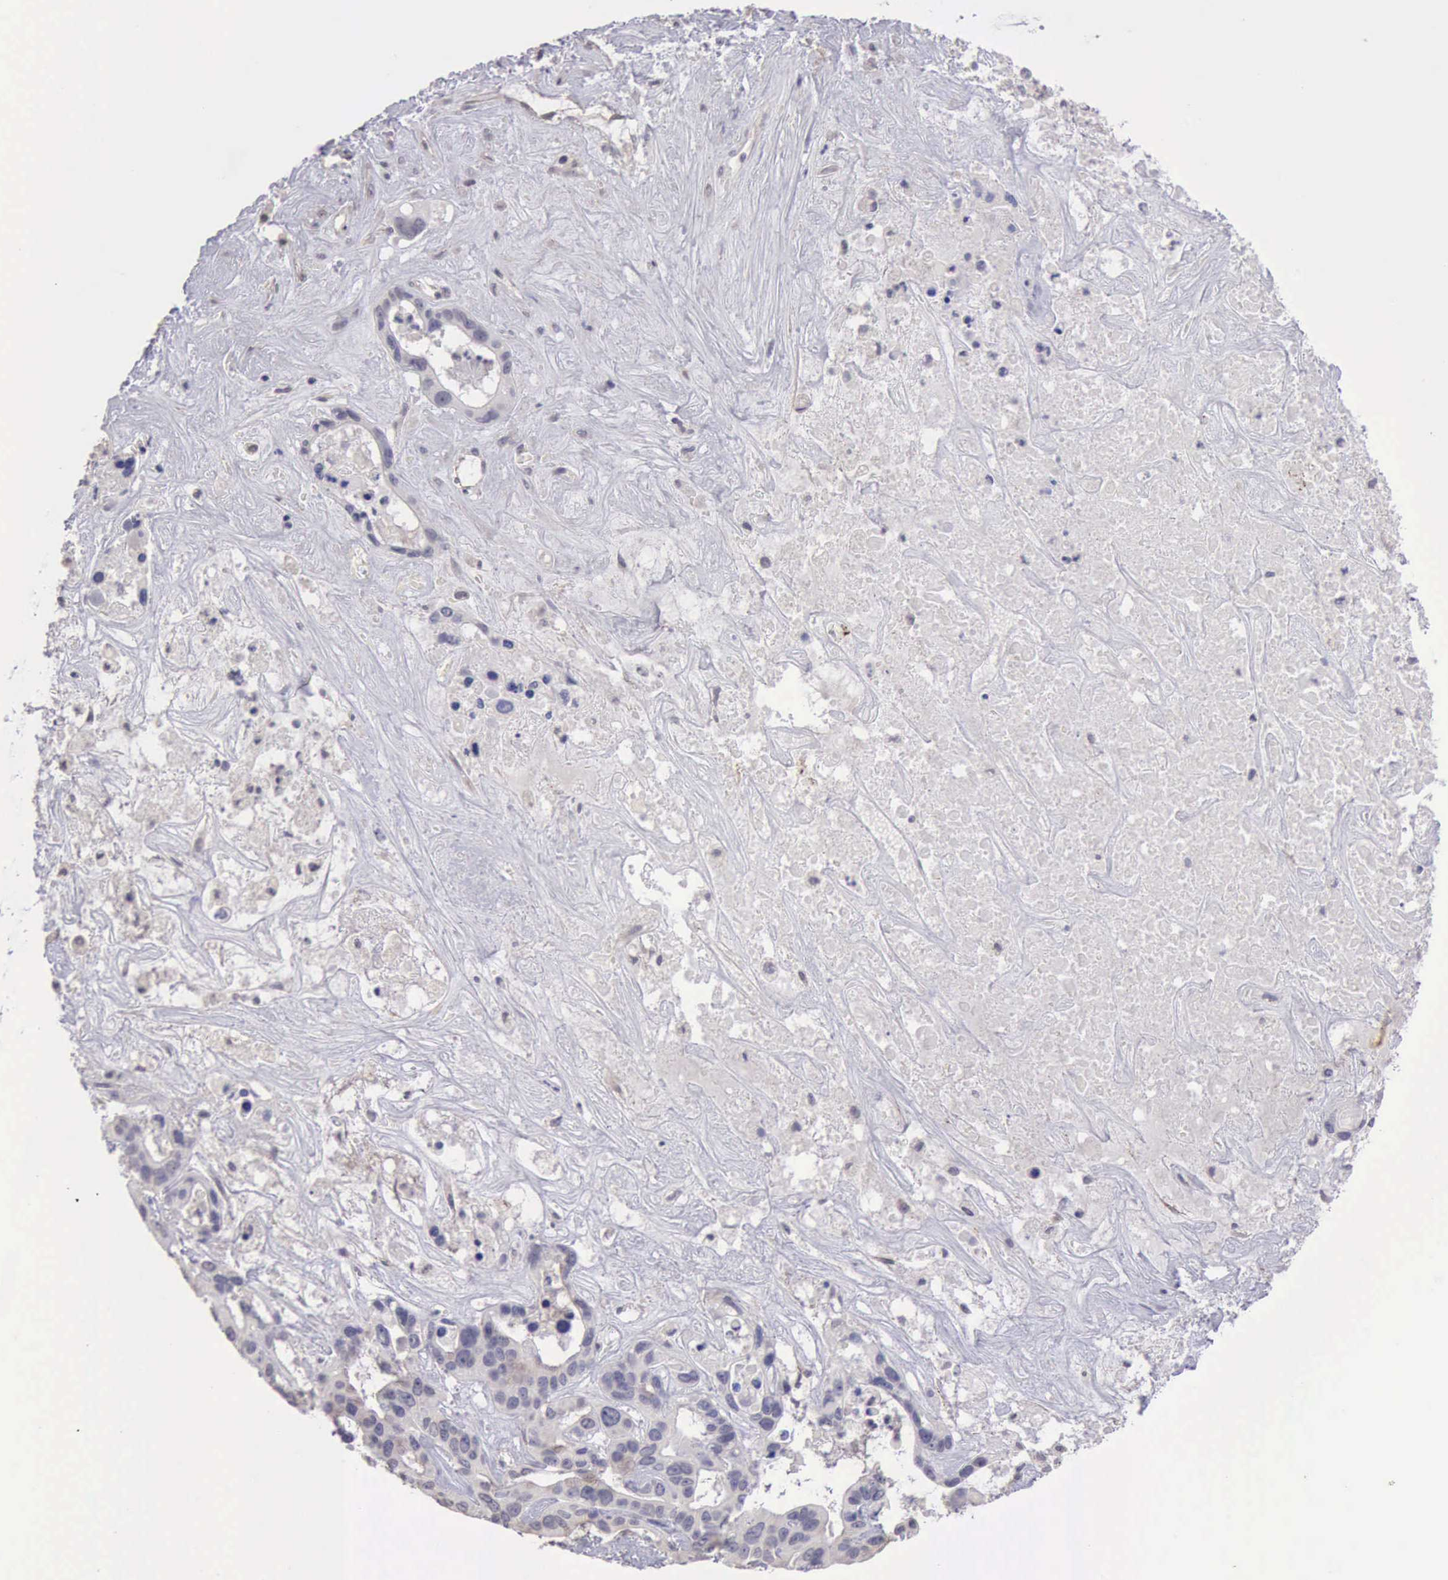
{"staining": {"intensity": "negative", "quantity": "none", "location": "none"}, "tissue": "liver cancer", "cell_type": "Tumor cells", "image_type": "cancer", "snomed": [{"axis": "morphology", "description": "Cholangiocarcinoma"}, {"axis": "topography", "description": "Liver"}], "caption": "IHC photomicrograph of neoplastic tissue: human liver cholangiocarcinoma stained with DAB reveals no significant protein staining in tumor cells.", "gene": "KCND1", "patient": {"sex": "female", "age": 65}}